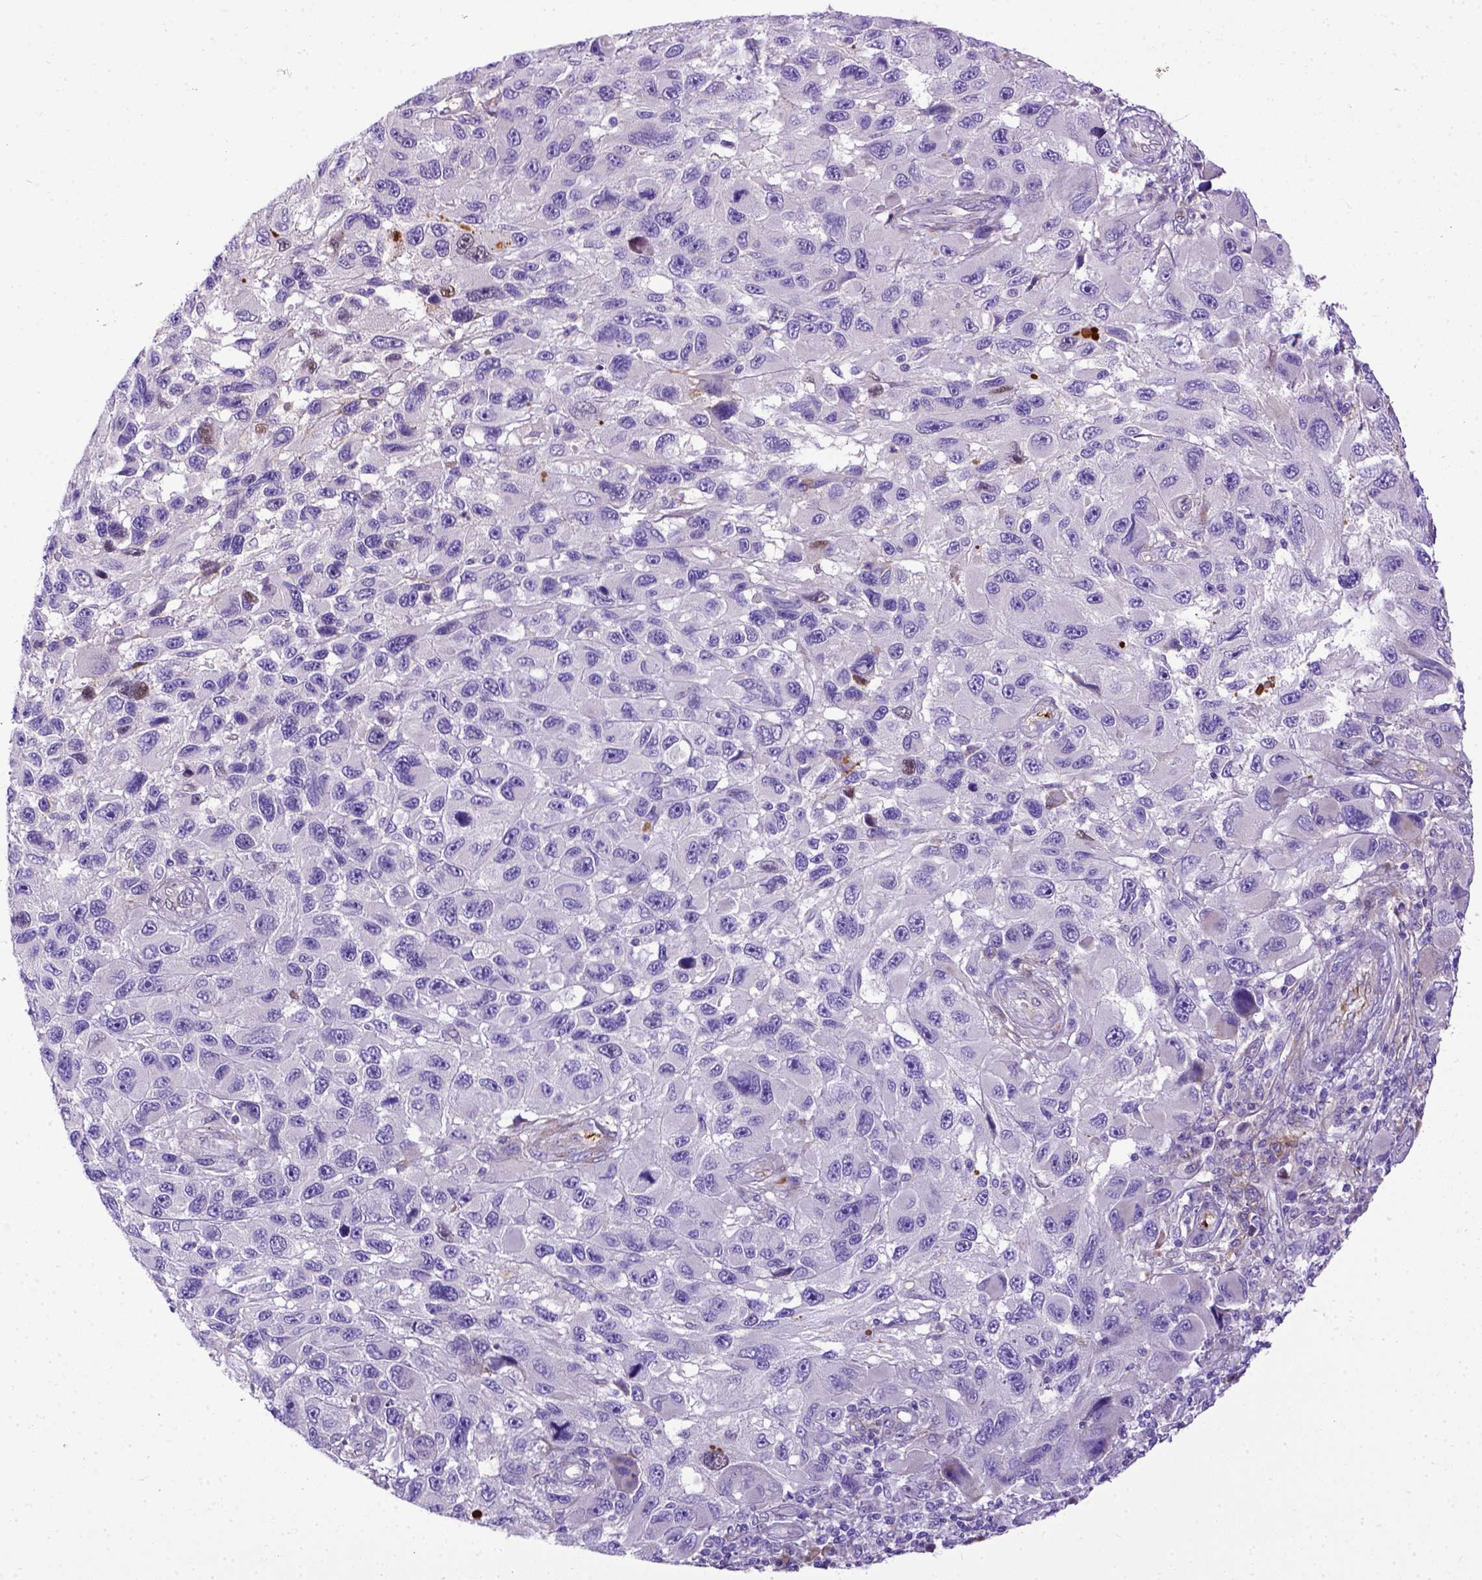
{"staining": {"intensity": "negative", "quantity": "none", "location": "none"}, "tissue": "melanoma", "cell_type": "Tumor cells", "image_type": "cancer", "snomed": [{"axis": "morphology", "description": "Malignant melanoma, NOS"}, {"axis": "topography", "description": "Skin"}], "caption": "This is a micrograph of immunohistochemistry staining of malignant melanoma, which shows no expression in tumor cells.", "gene": "CFAP300", "patient": {"sex": "male", "age": 53}}